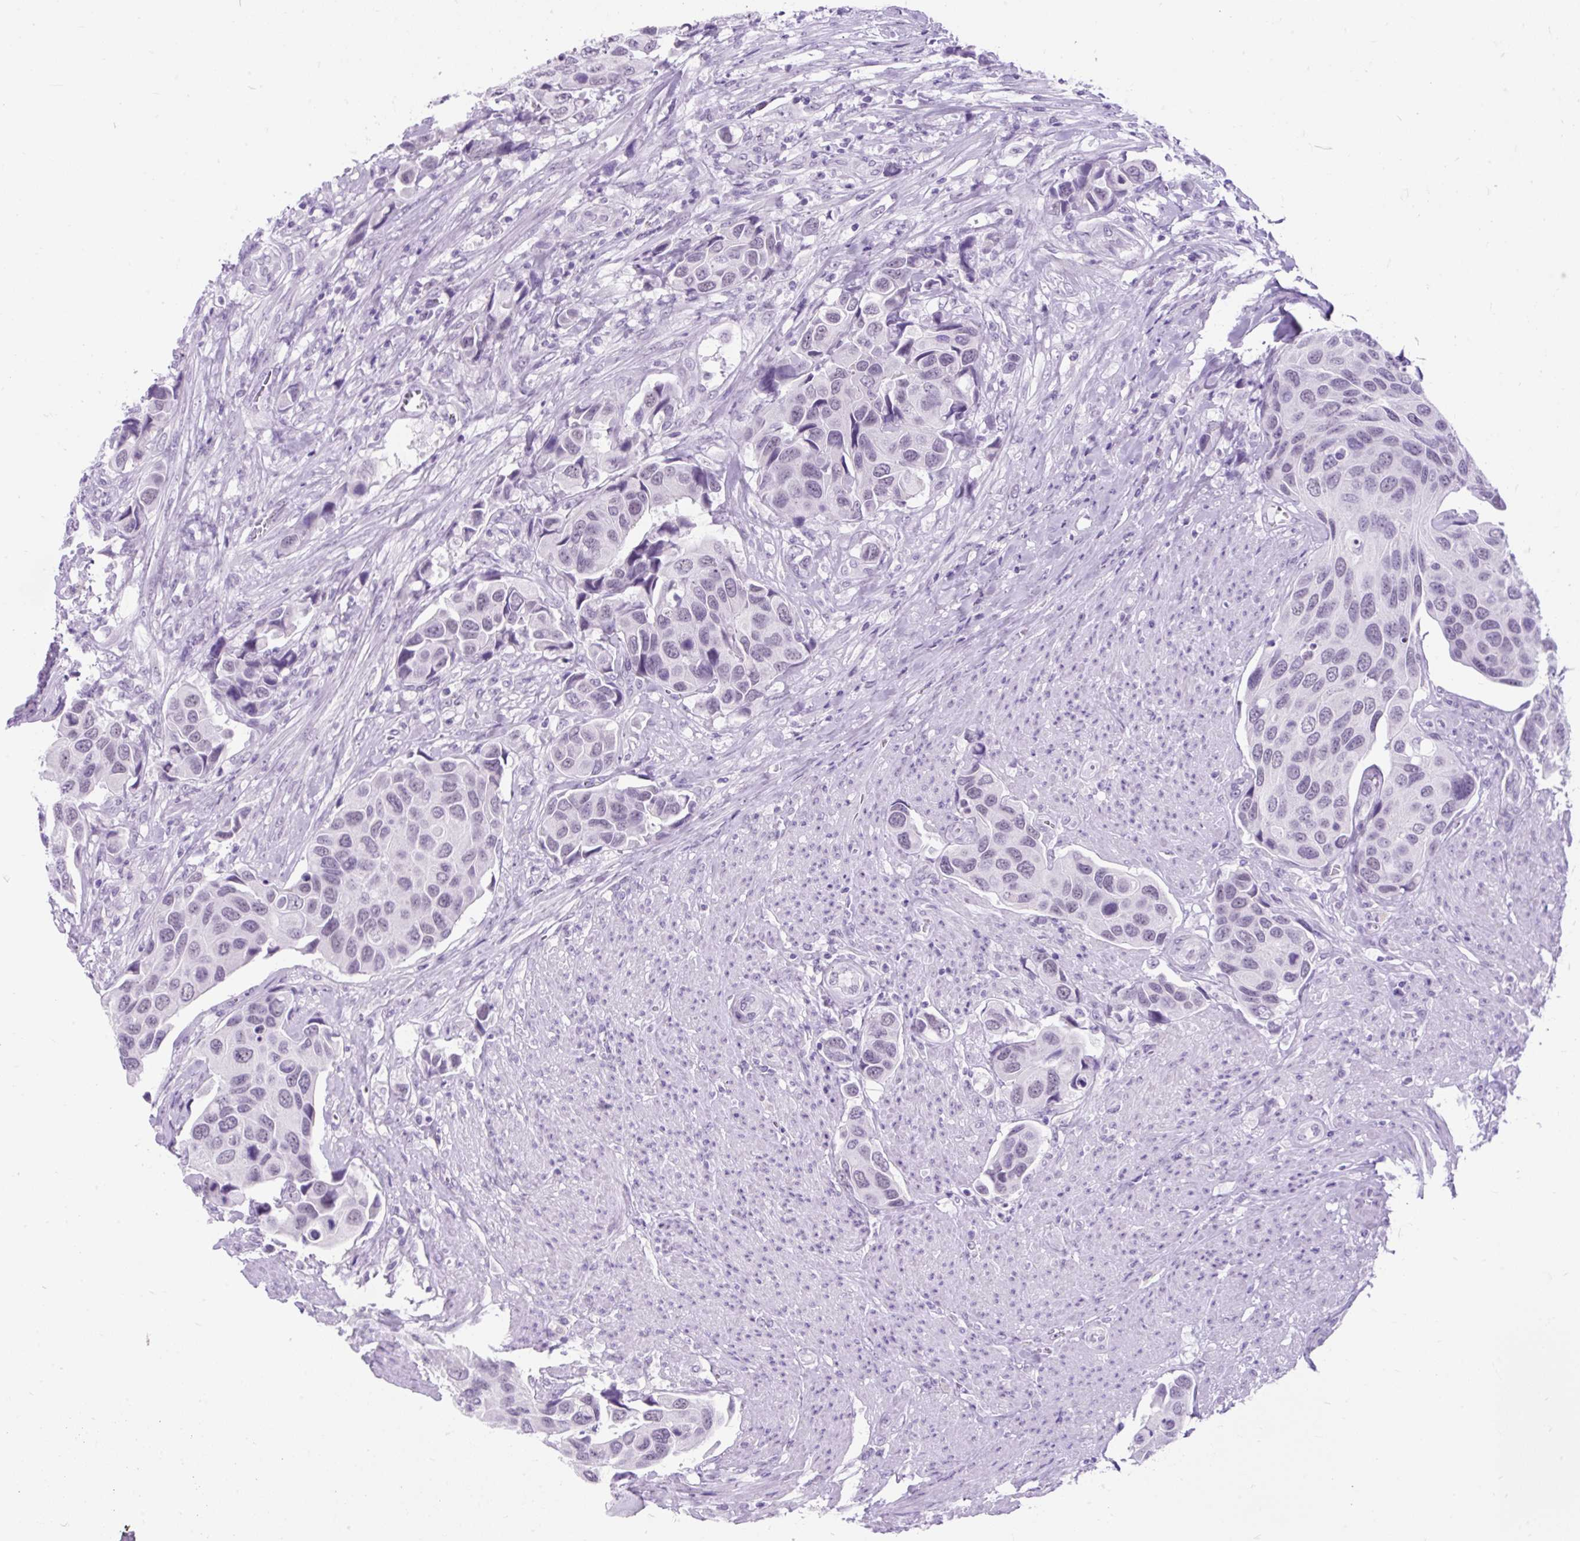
{"staining": {"intensity": "negative", "quantity": "none", "location": "none"}, "tissue": "urothelial cancer", "cell_type": "Tumor cells", "image_type": "cancer", "snomed": [{"axis": "morphology", "description": "Urothelial carcinoma, High grade"}, {"axis": "topography", "description": "Urinary bladder"}], "caption": "Urothelial cancer was stained to show a protein in brown. There is no significant positivity in tumor cells.", "gene": "SCGB1A1", "patient": {"sex": "male", "age": 74}}